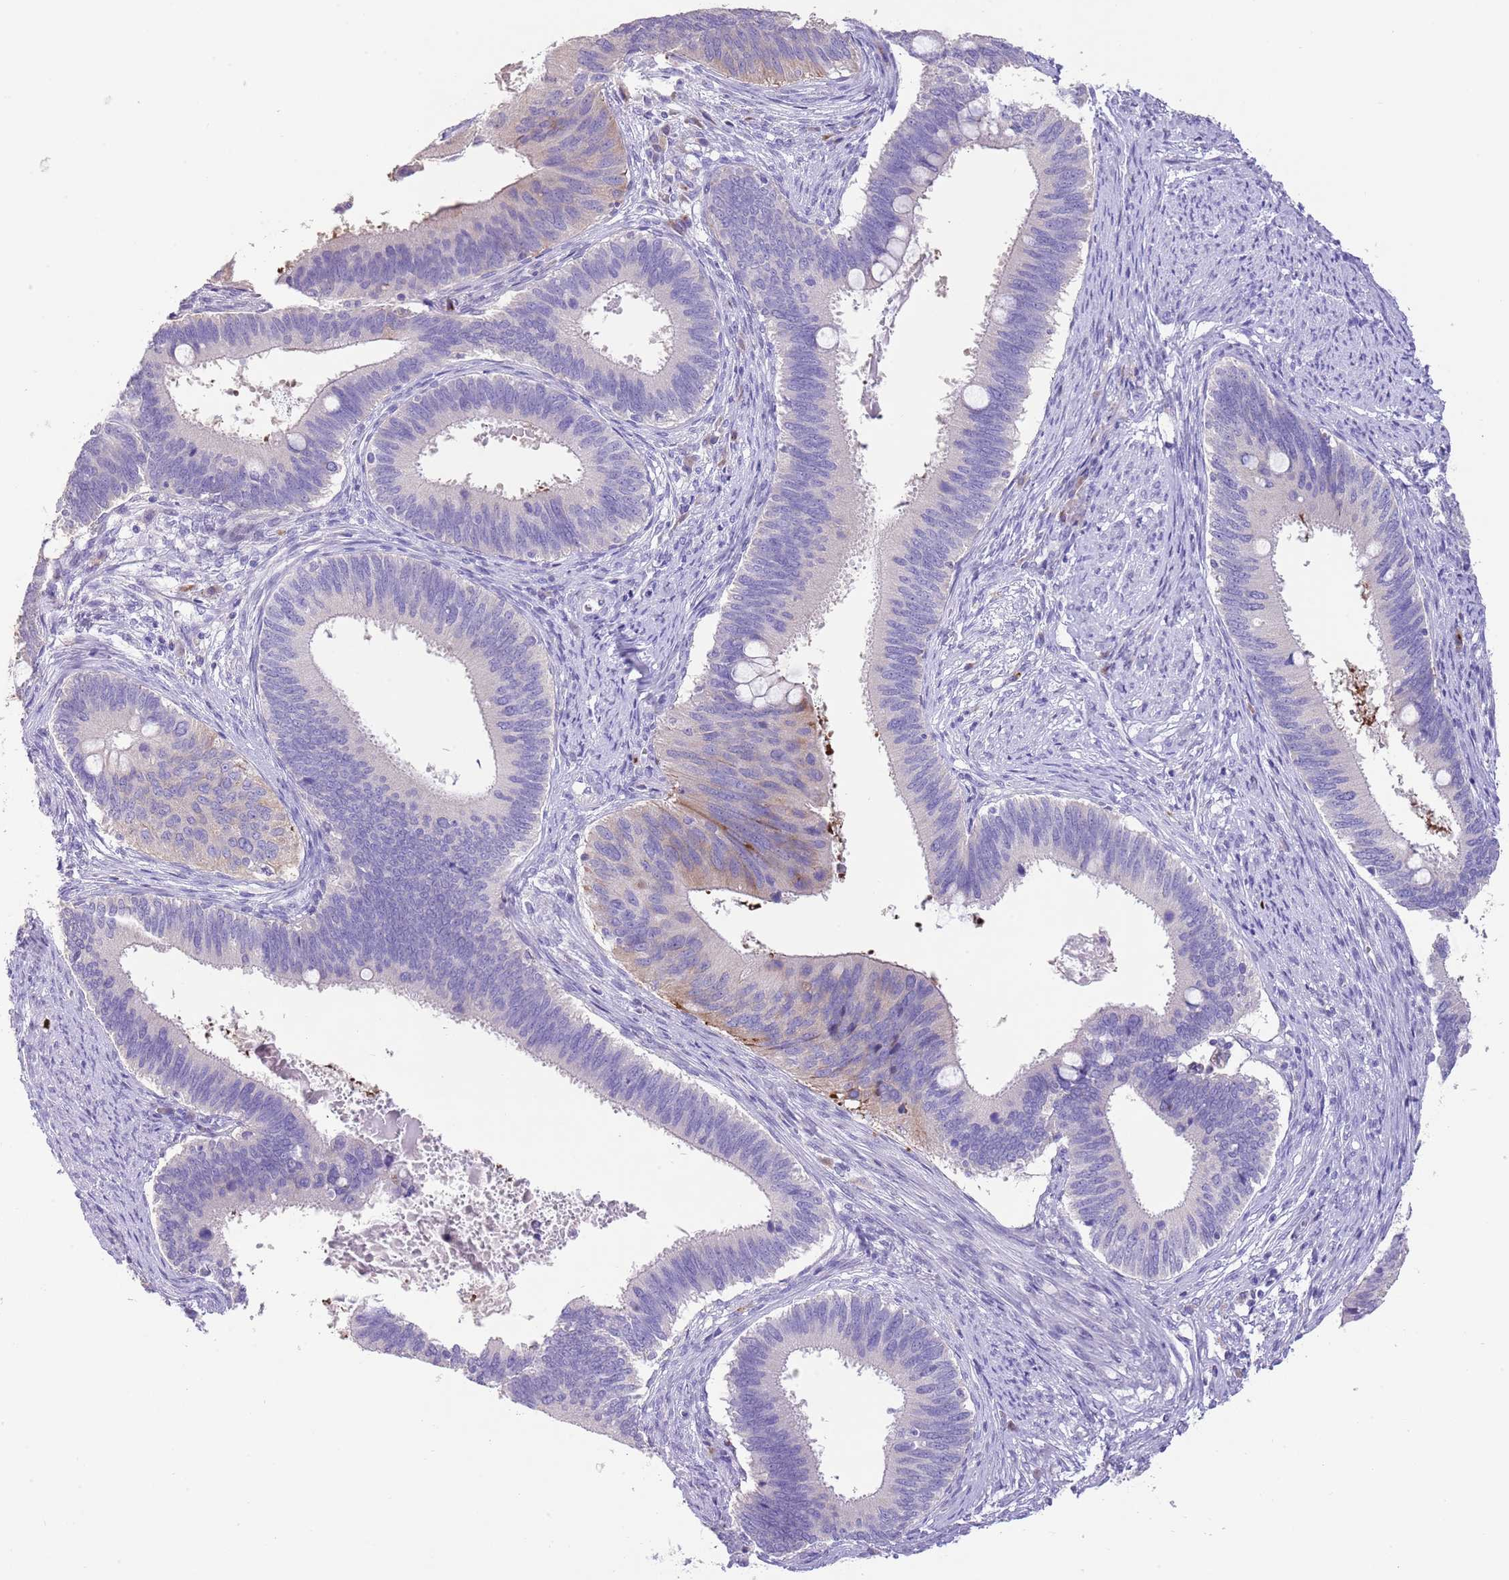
{"staining": {"intensity": "negative", "quantity": "none", "location": "none"}, "tissue": "cervical cancer", "cell_type": "Tumor cells", "image_type": "cancer", "snomed": [{"axis": "morphology", "description": "Adenocarcinoma, NOS"}, {"axis": "topography", "description": "Cervix"}], "caption": "High magnification brightfield microscopy of cervical cancer stained with DAB (brown) and counterstained with hematoxylin (blue): tumor cells show no significant expression. (DAB (3,3'-diaminobenzidine) IHC, high magnification).", "gene": "CLEC2A", "patient": {"sex": "female", "age": 42}}